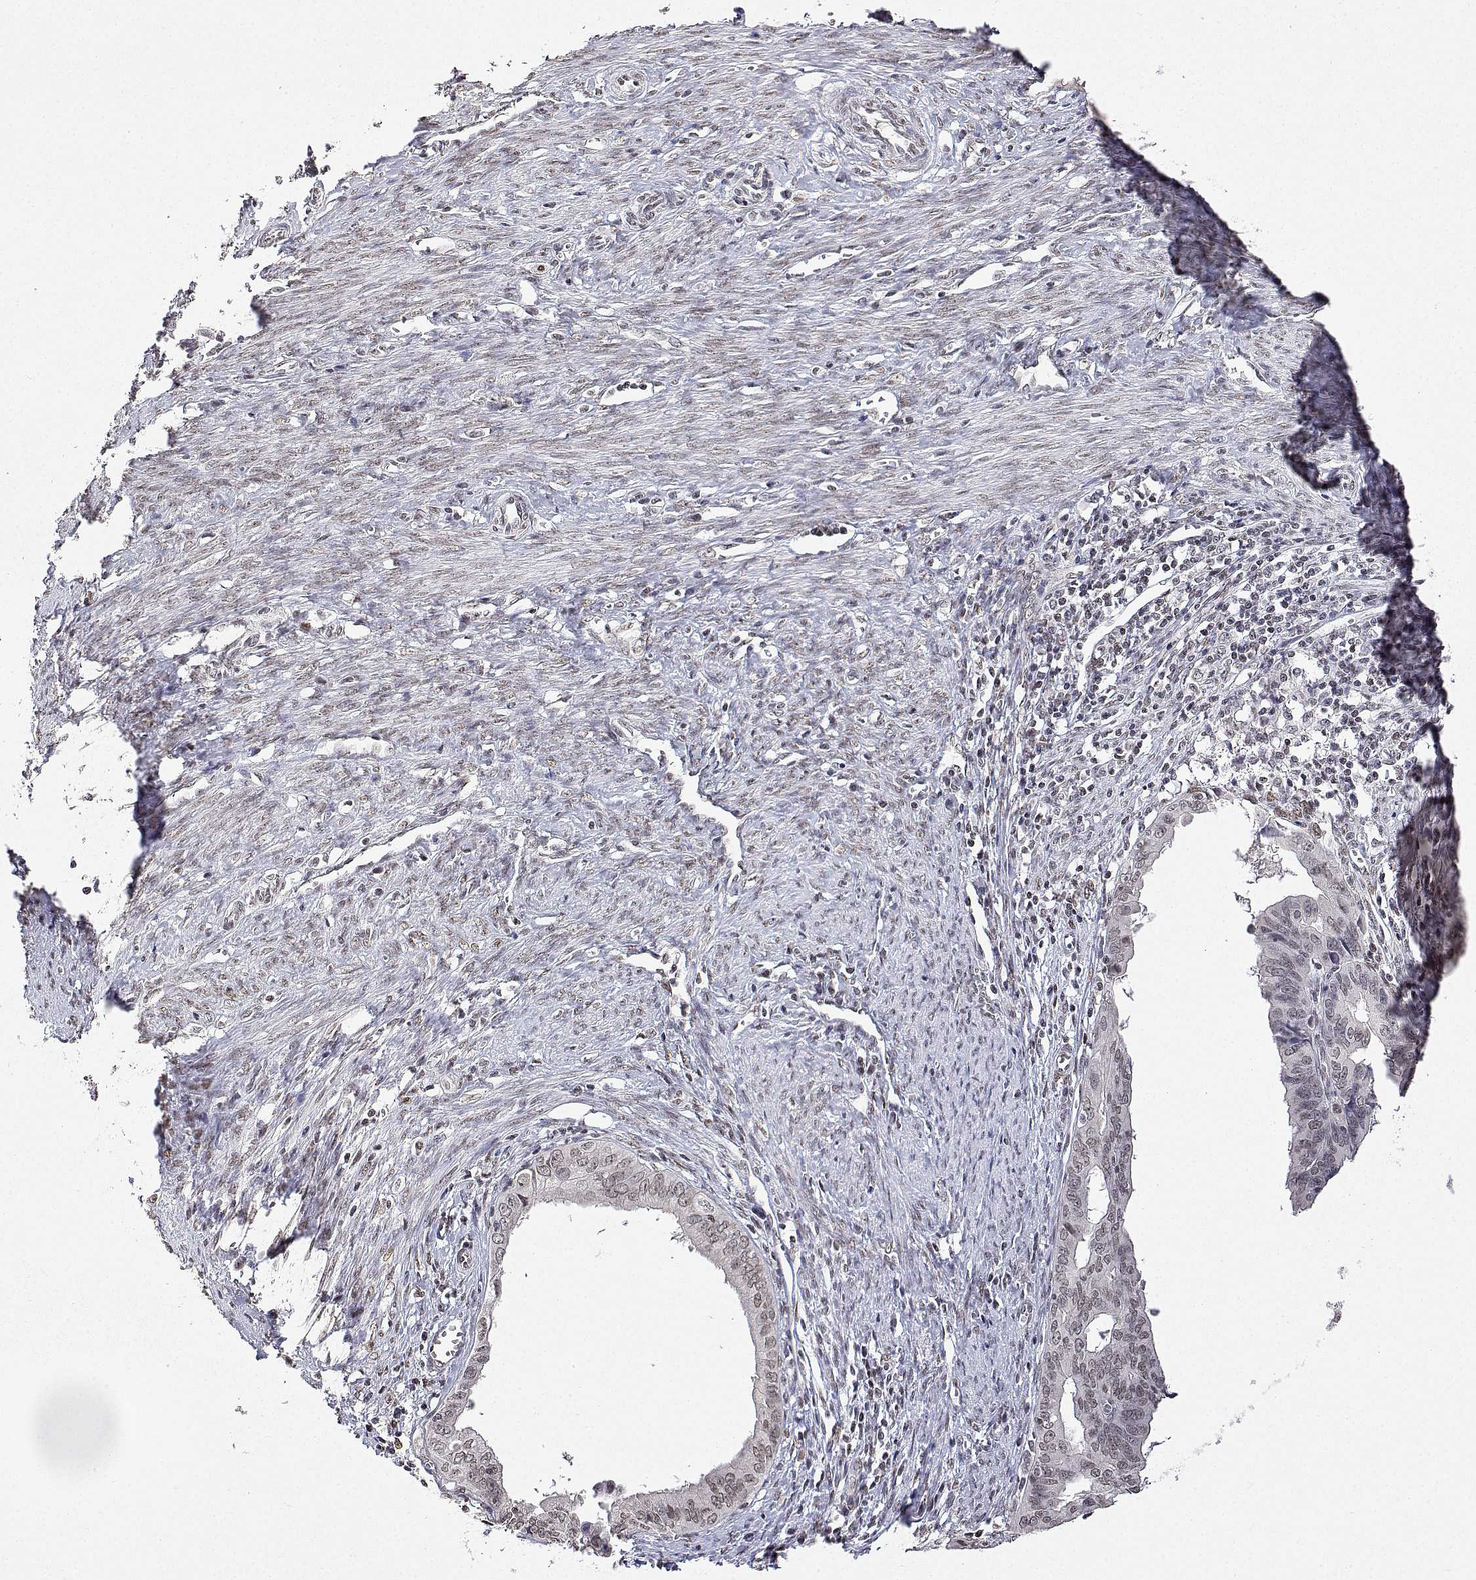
{"staining": {"intensity": "weak", "quantity": ">75%", "location": "nuclear"}, "tissue": "endometrial cancer", "cell_type": "Tumor cells", "image_type": "cancer", "snomed": [{"axis": "morphology", "description": "Adenocarcinoma, NOS"}, {"axis": "topography", "description": "Endometrium"}], "caption": "Human endometrial cancer (adenocarcinoma) stained for a protein (brown) displays weak nuclear positive expression in about >75% of tumor cells.", "gene": "XPC", "patient": {"sex": "female", "age": 65}}